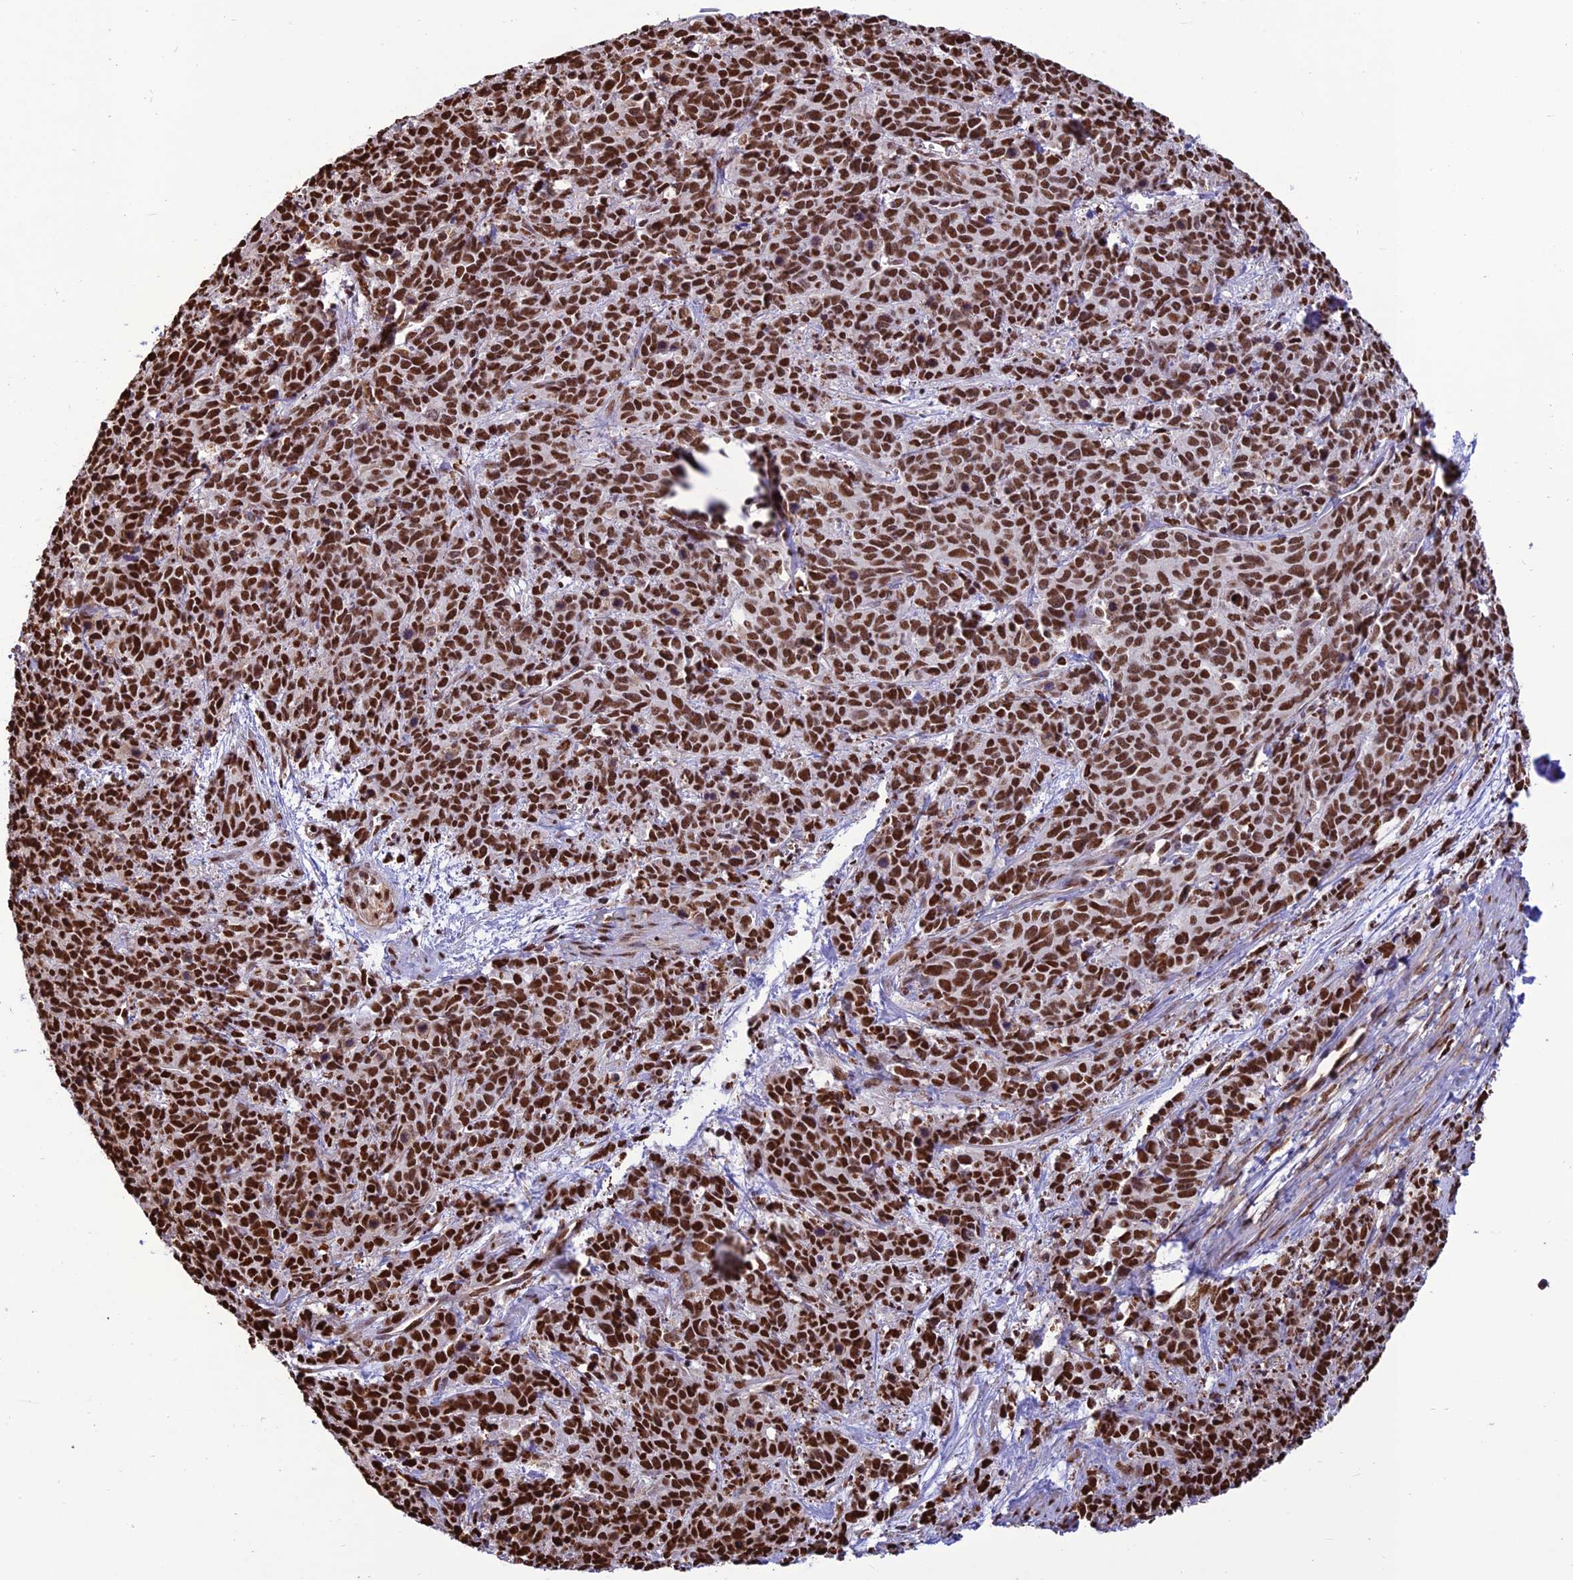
{"staining": {"intensity": "strong", "quantity": ">75%", "location": "nuclear"}, "tissue": "cervical cancer", "cell_type": "Tumor cells", "image_type": "cancer", "snomed": [{"axis": "morphology", "description": "Squamous cell carcinoma, NOS"}, {"axis": "topography", "description": "Cervix"}], "caption": "There is high levels of strong nuclear expression in tumor cells of squamous cell carcinoma (cervical), as demonstrated by immunohistochemical staining (brown color).", "gene": "INO80E", "patient": {"sex": "female", "age": 60}}